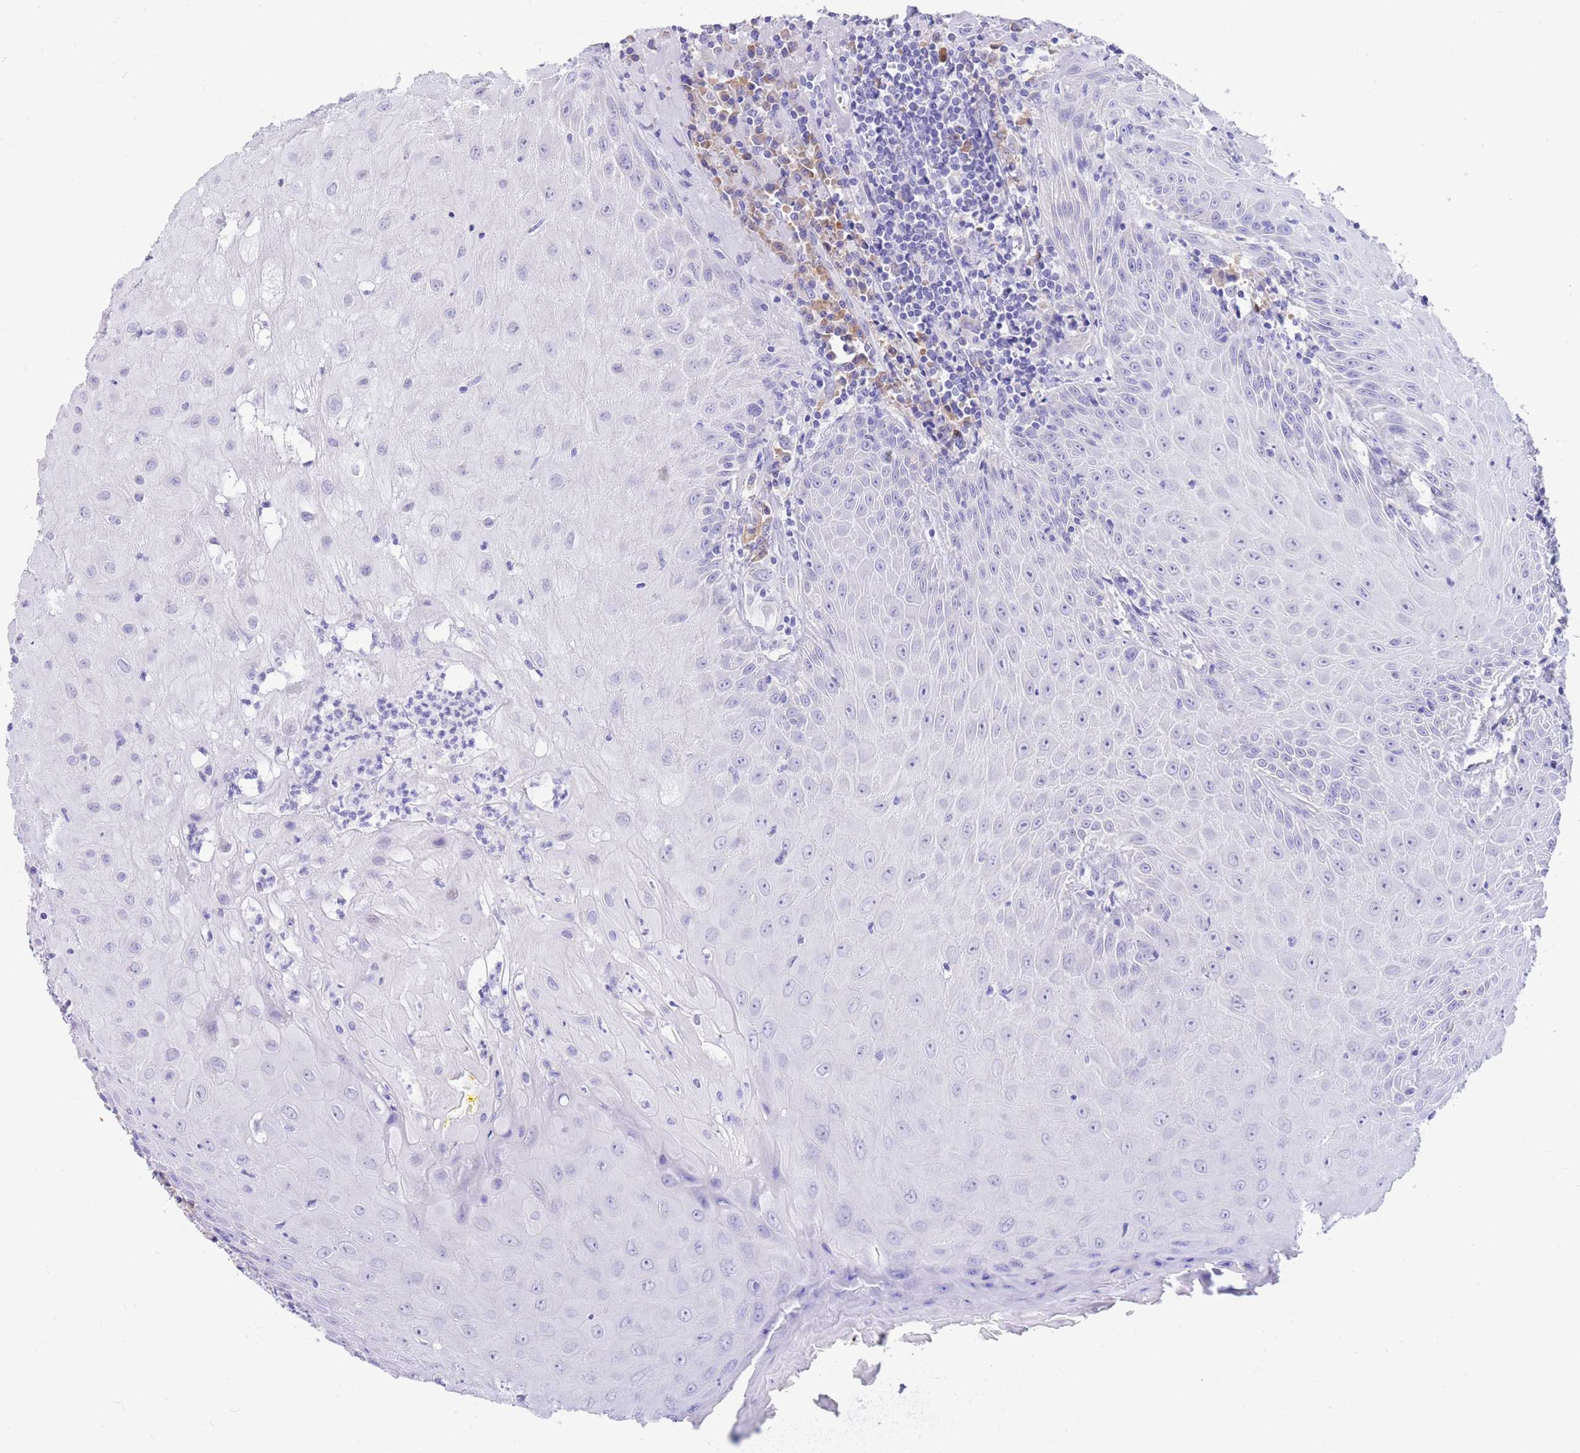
{"staining": {"intensity": "negative", "quantity": "none", "location": "none"}, "tissue": "head and neck cancer", "cell_type": "Tumor cells", "image_type": "cancer", "snomed": [{"axis": "morphology", "description": "Normal tissue, NOS"}, {"axis": "morphology", "description": "Squamous cell carcinoma, NOS"}, {"axis": "topography", "description": "Oral tissue"}, {"axis": "topography", "description": "Head-Neck"}], "caption": "High magnification brightfield microscopy of head and neck cancer stained with DAB (3,3'-diaminobenzidine) (brown) and counterstained with hematoxylin (blue): tumor cells show no significant expression.", "gene": "SSUH2", "patient": {"sex": "female", "age": 70}}